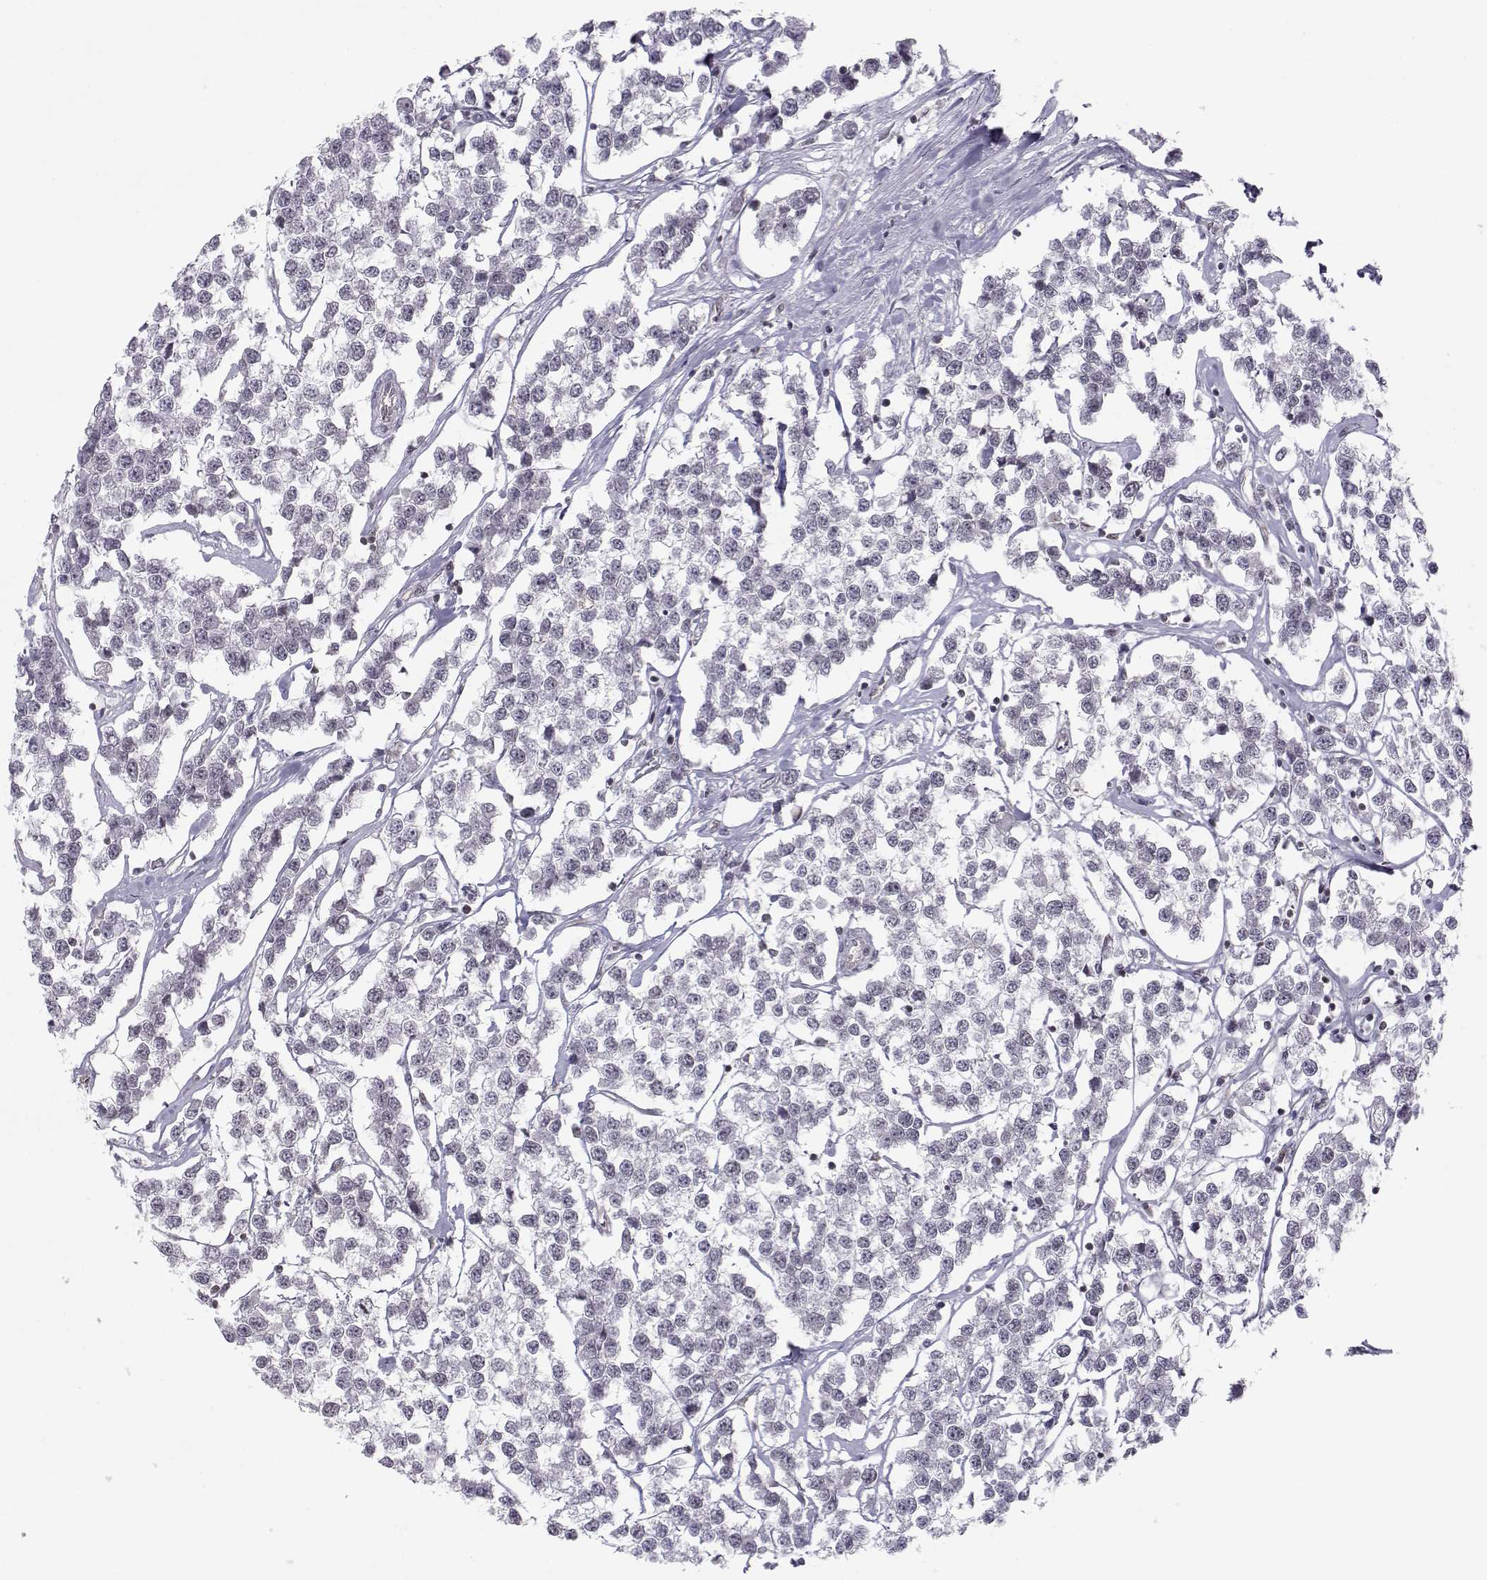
{"staining": {"intensity": "negative", "quantity": "none", "location": "none"}, "tissue": "testis cancer", "cell_type": "Tumor cells", "image_type": "cancer", "snomed": [{"axis": "morphology", "description": "Seminoma, NOS"}, {"axis": "topography", "description": "Testis"}], "caption": "DAB (3,3'-diaminobenzidine) immunohistochemical staining of human testis seminoma exhibits no significant staining in tumor cells.", "gene": "KIF13B", "patient": {"sex": "male", "age": 59}}